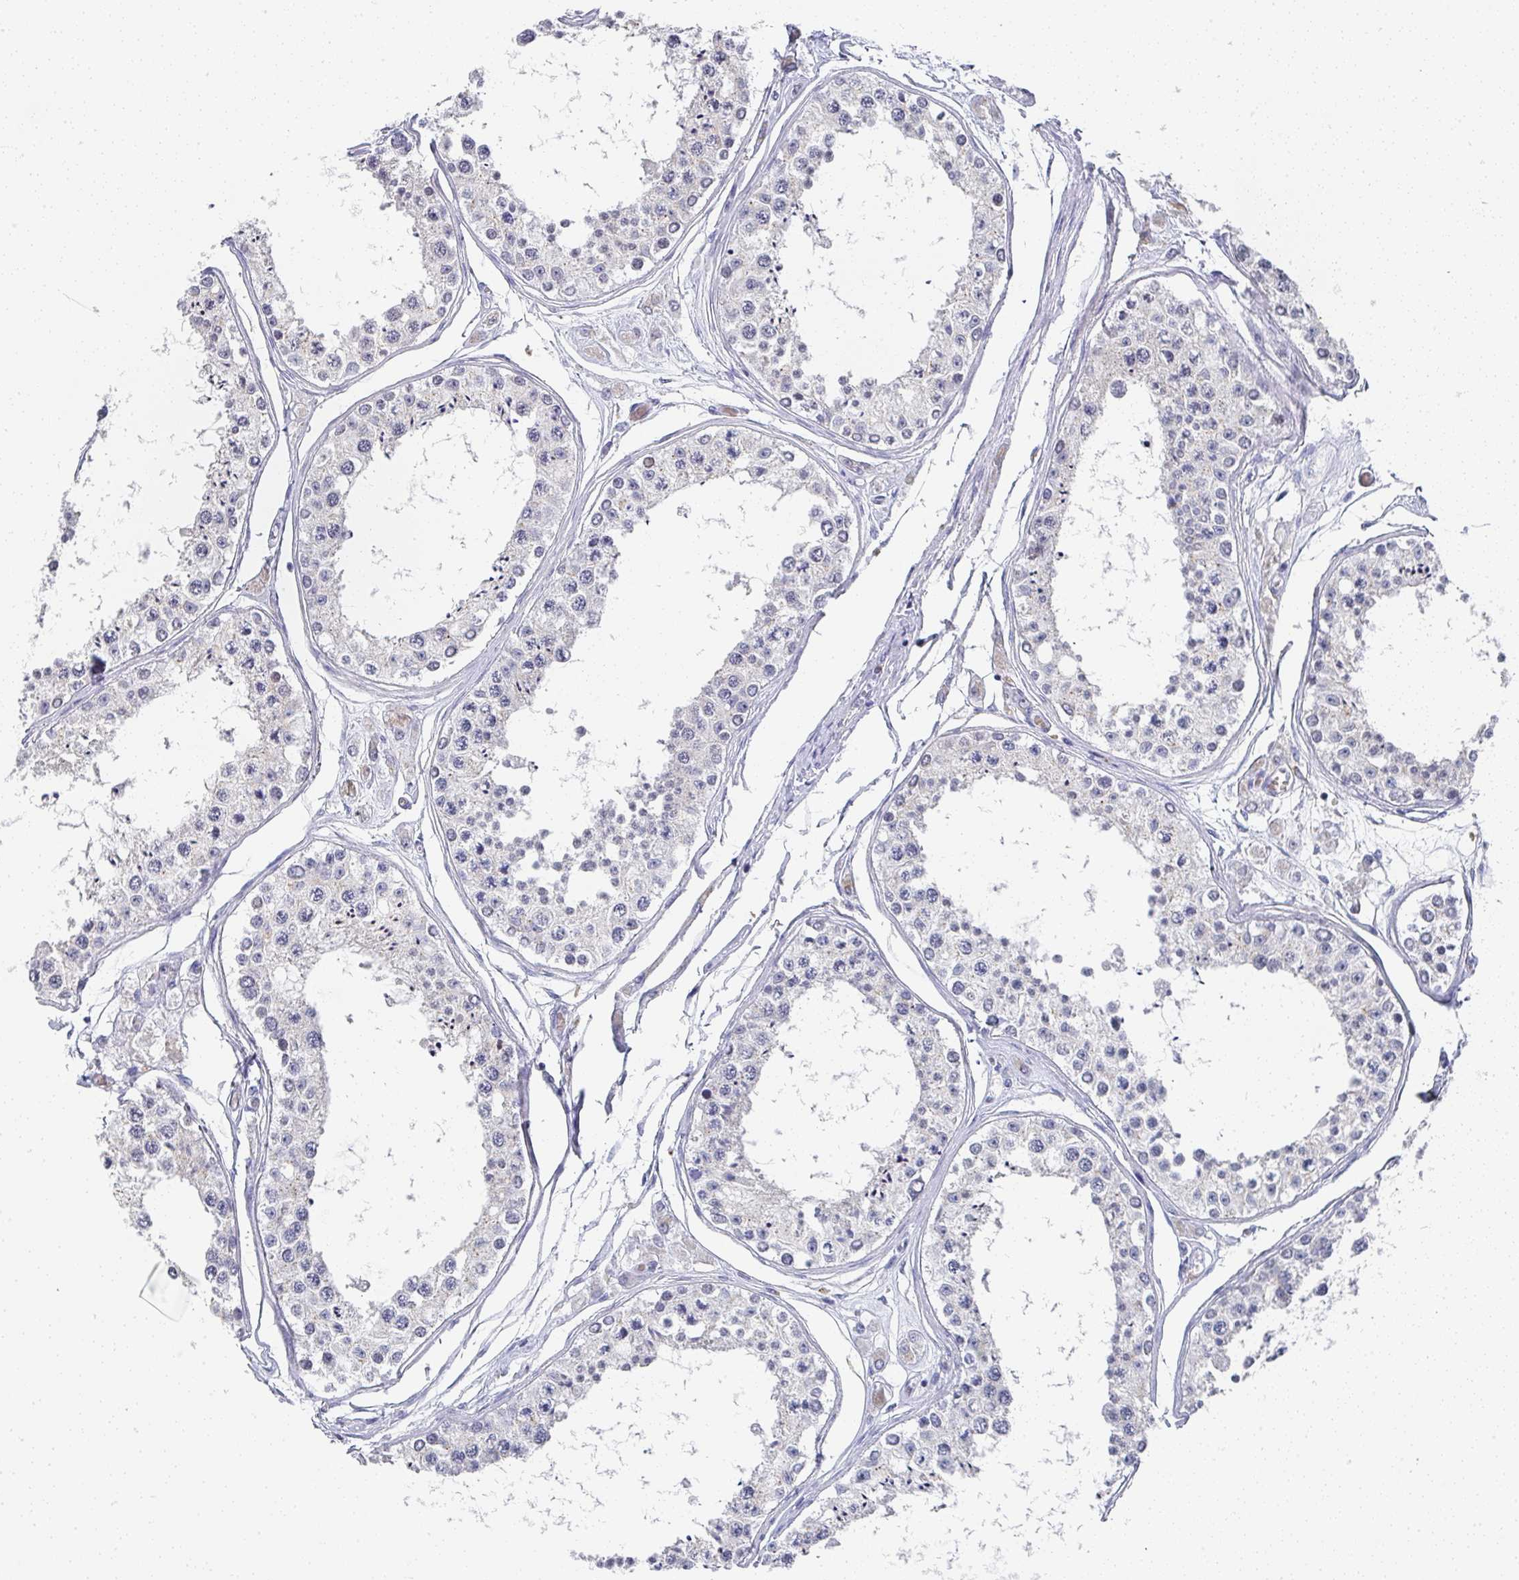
{"staining": {"intensity": "moderate", "quantity": "<25%", "location": "cytoplasmic/membranous"}, "tissue": "testis", "cell_type": "Cells in seminiferous ducts", "image_type": "normal", "snomed": [{"axis": "morphology", "description": "Normal tissue, NOS"}, {"axis": "topography", "description": "Testis"}], "caption": "High-magnification brightfield microscopy of normal testis stained with DAB (3,3'-diaminobenzidine) (brown) and counterstained with hematoxylin (blue). cells in seminiferous ducts exhibit moderate cytoplasmic/membranous positivity is appreciated in about<25% of cells. The protein of interest is shown in brown color, while the nuclei are stained blue.", "gene": "NCF1", "patient": {"sex": "male", "age": 25}}